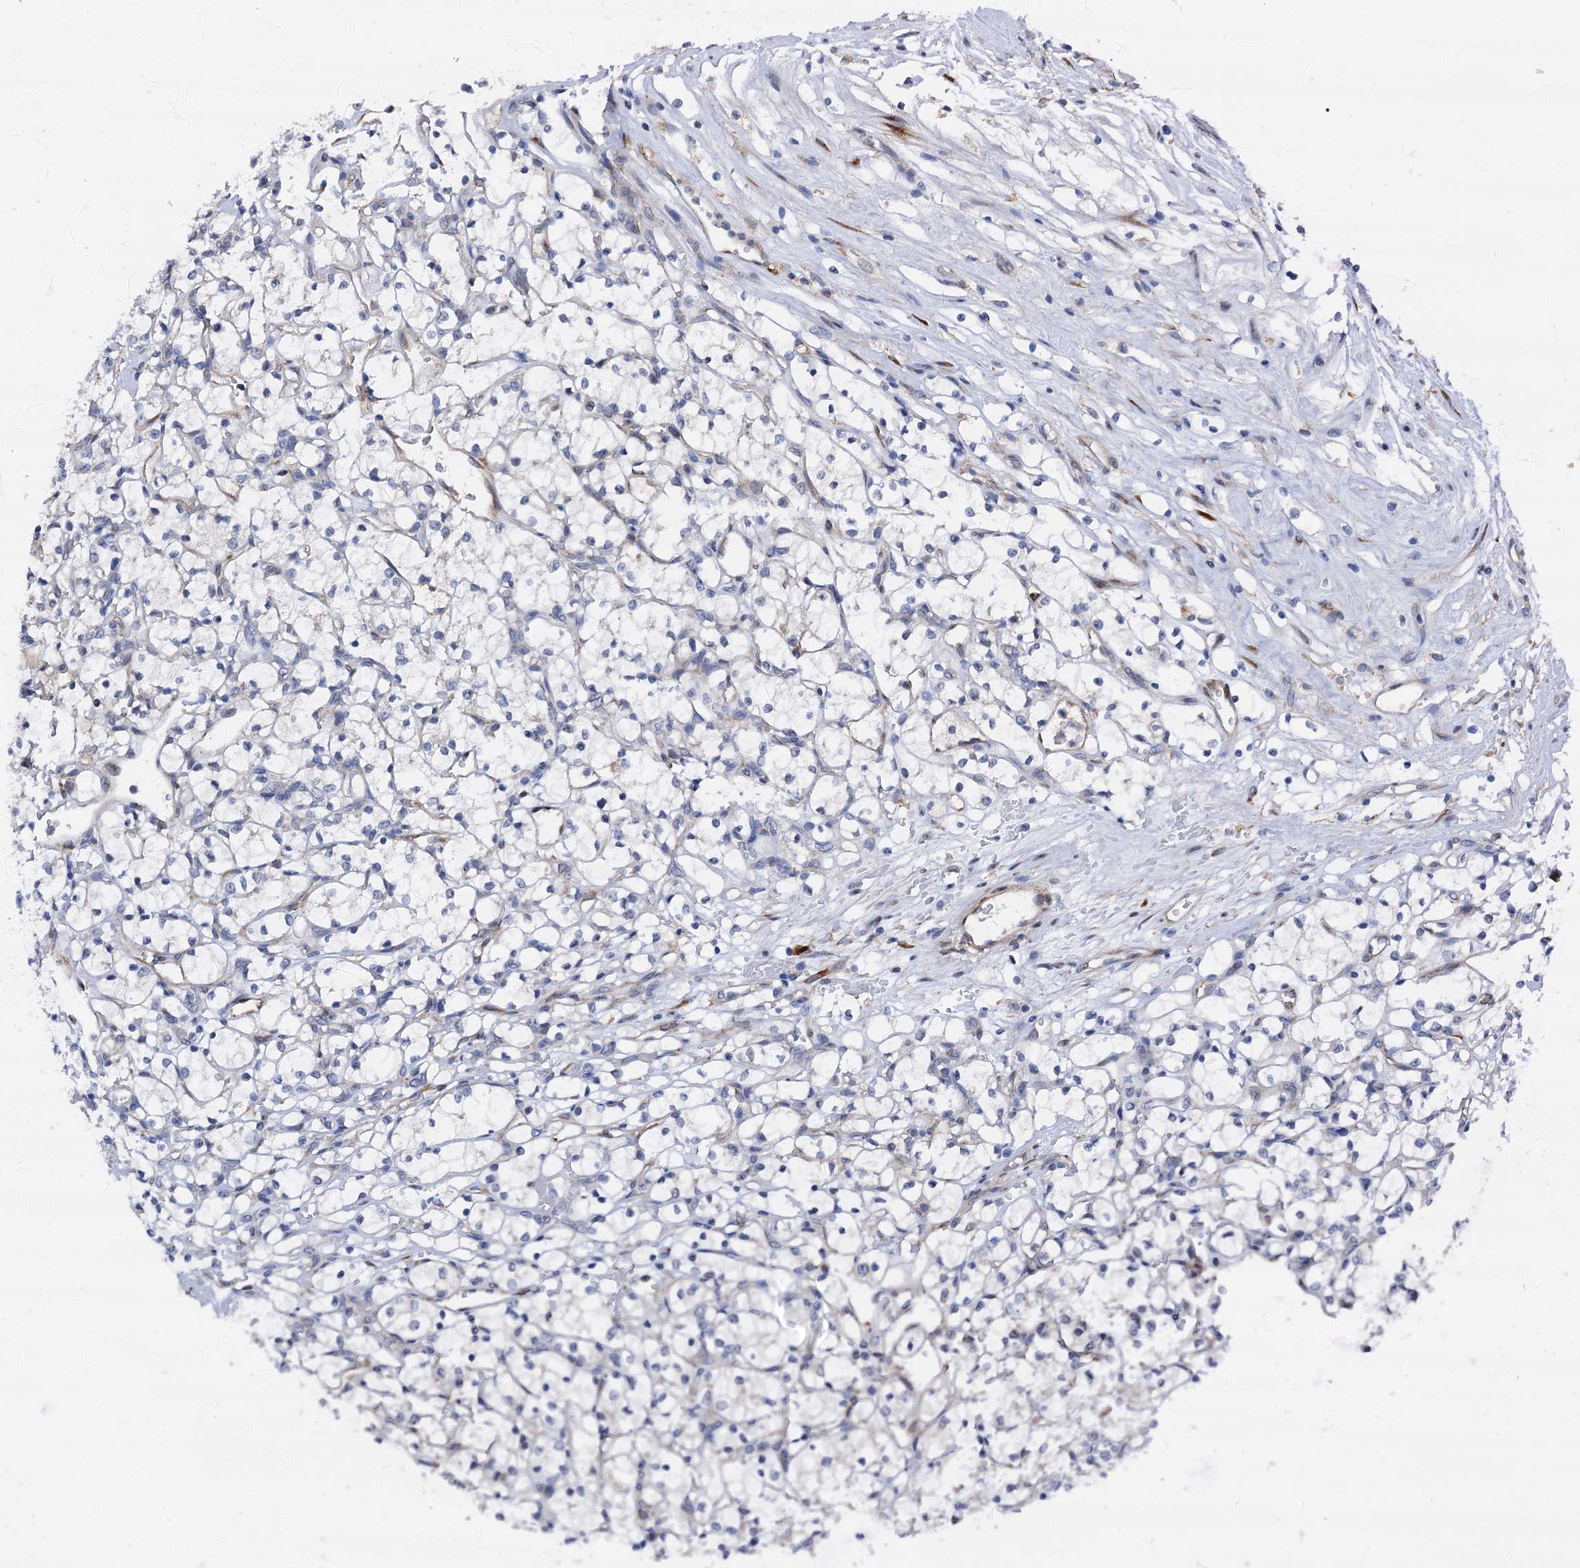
{"staining": {"intensity": "negative", "quantity": "none", "location": "none"}, "tissue": "renal cancer", "cell_type": "Tumor cells", "image_type": "cancer", "snomed": [{"axis": "morphology", "description": "Adenocarcinoma, NOS"}, {"axis": "topography", "description": "Kidney"}], "caption": "This image is of adenocarcinoma (renal) stained with IHC to label a protein in brown with the nuclei are counter-stained blue. There is no staining in tumor cells.", "gene": "RASSF9", "patient": {"sex": "female", "age": 69}}